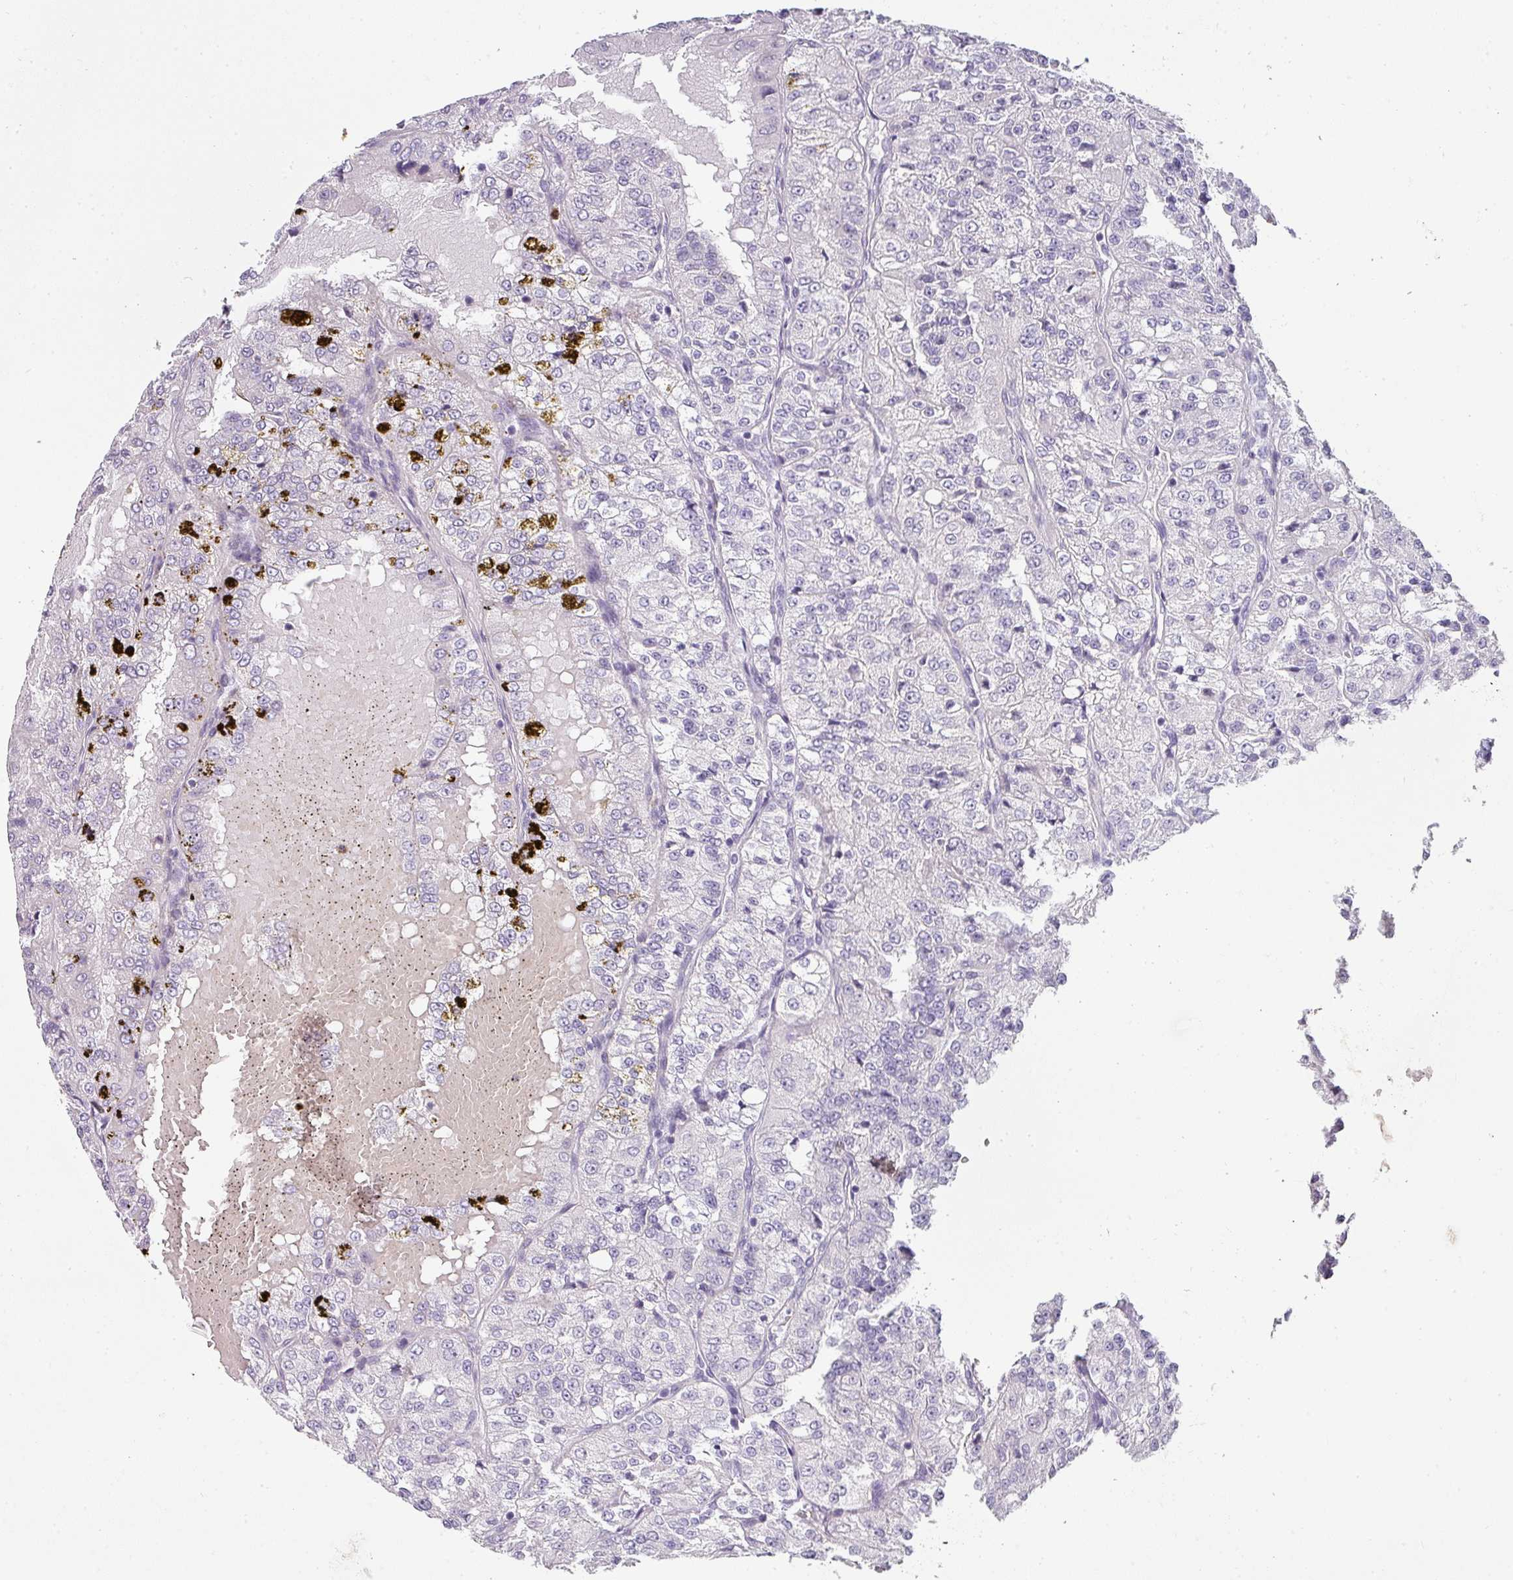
{"staining": {"intensity": "negative", "quantity": "none", "location": "none"}, "tissue": "renal cancer", "cell_type": "Tumor cells", "image_type": "cancer", "snomed": [{"axis": "morphology", "description": "Adenocarcinoma, NOS"}, {"axis": "topography", "description": "Kidney"}], "caption": "Human renal adenocarcinoma stained for a protein using immunohistochemistry (IHC) exhibits no positivity in tumor cells.", "gene": "BTLA", "patient": {"sex": "female", "age": 63}}